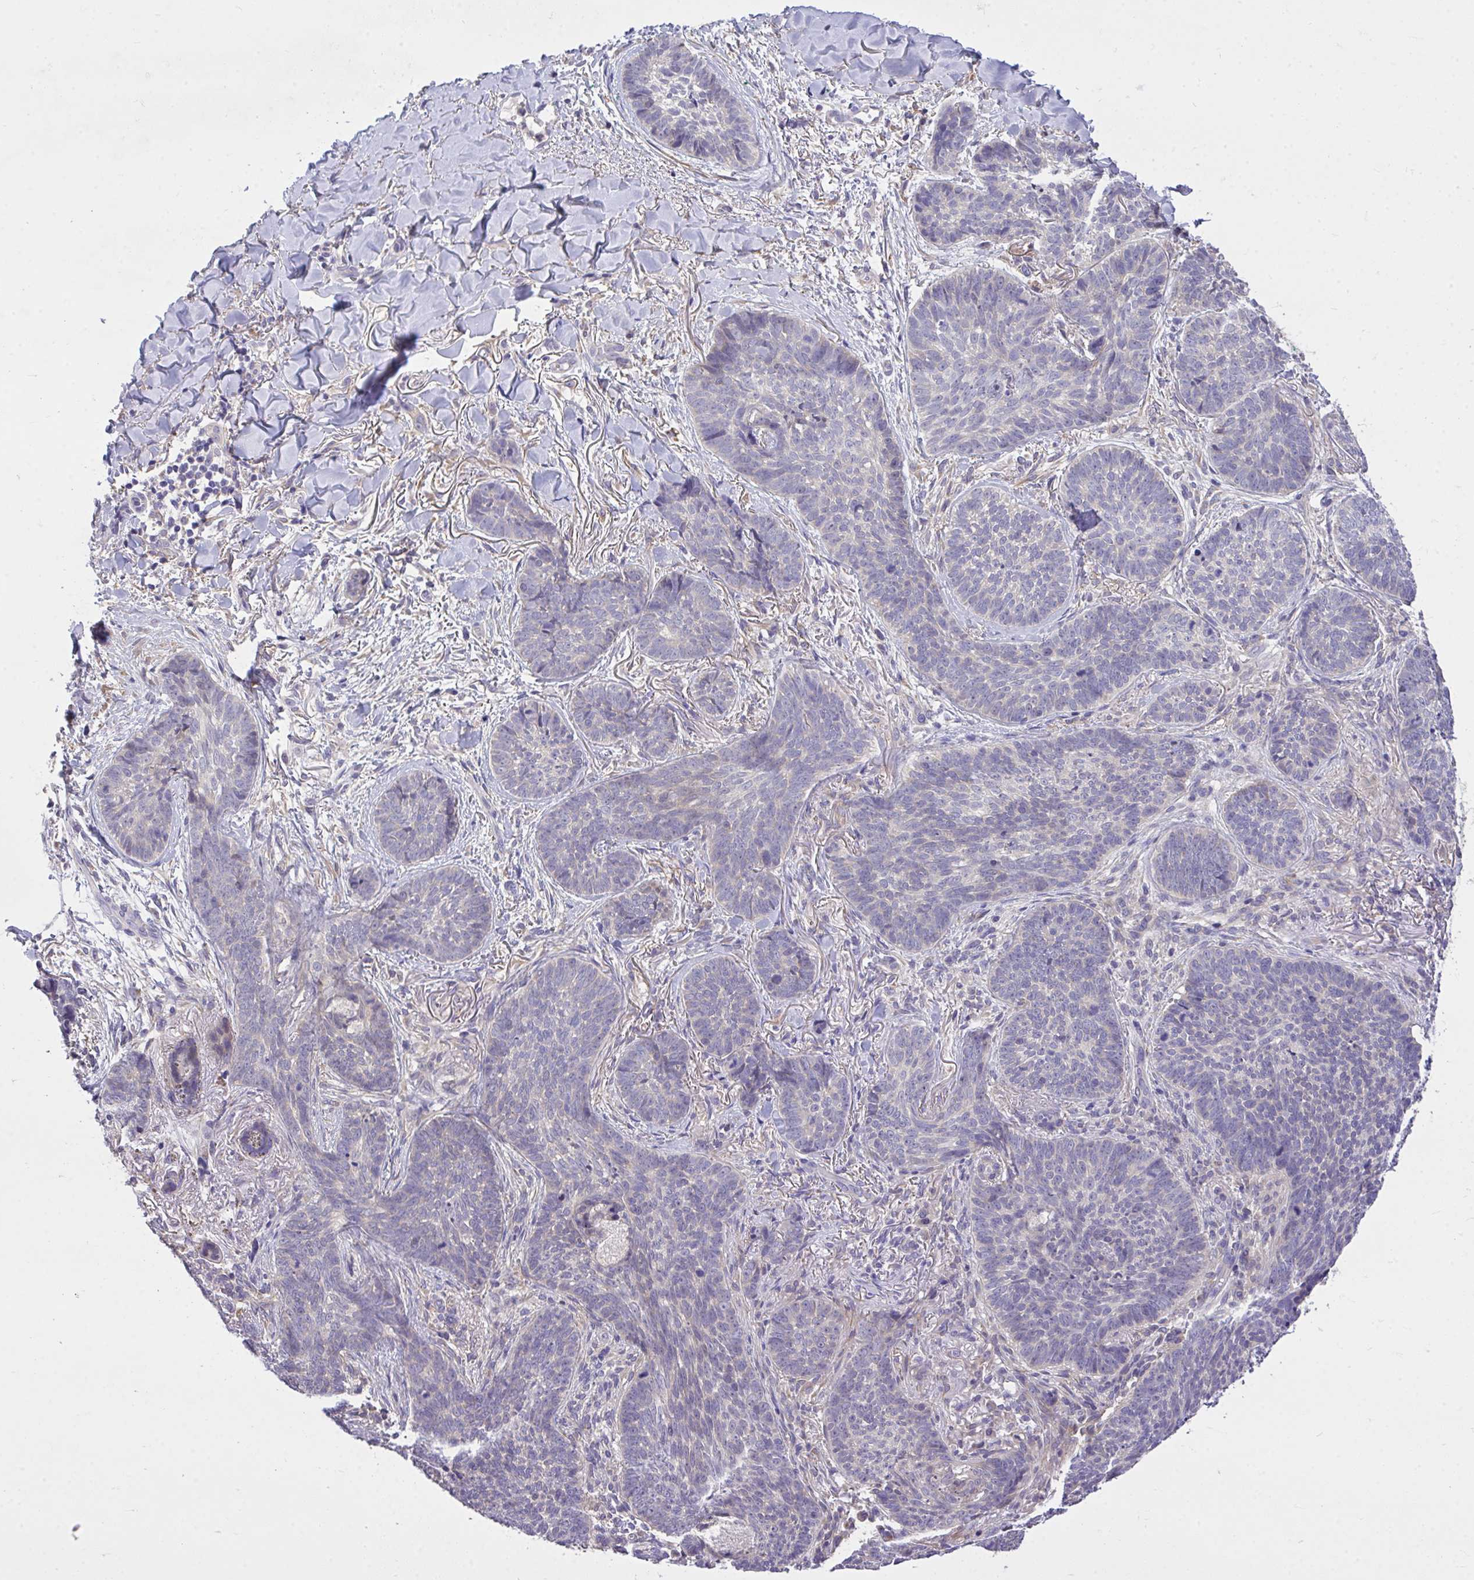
{"staining": {"intensity": "negative", "quantity": "none", "location": "none"}, "tissue": "skin cancer", "cell_type": "Tumor cells", "image_type": "cancer", "snomed": [{"axis": "morphology", "description": "Basal cell carcinoma"}, {"axis": "topography", "description": "Skin"}, {"axis": "topography", "description": "Skin of face"}], "caption": "IHC histopathology image of neoplastic tissue: skin cancer (basal cell carcinoma) stained with DAB (3,3'-diaminobenzidine) displays no significant protein positivity in tumor cells. (DAB IHC visualized using brightfield microscopy, high magnification).", "gene": "MPC2", "patient": {"sex": "male", "age": 88}}